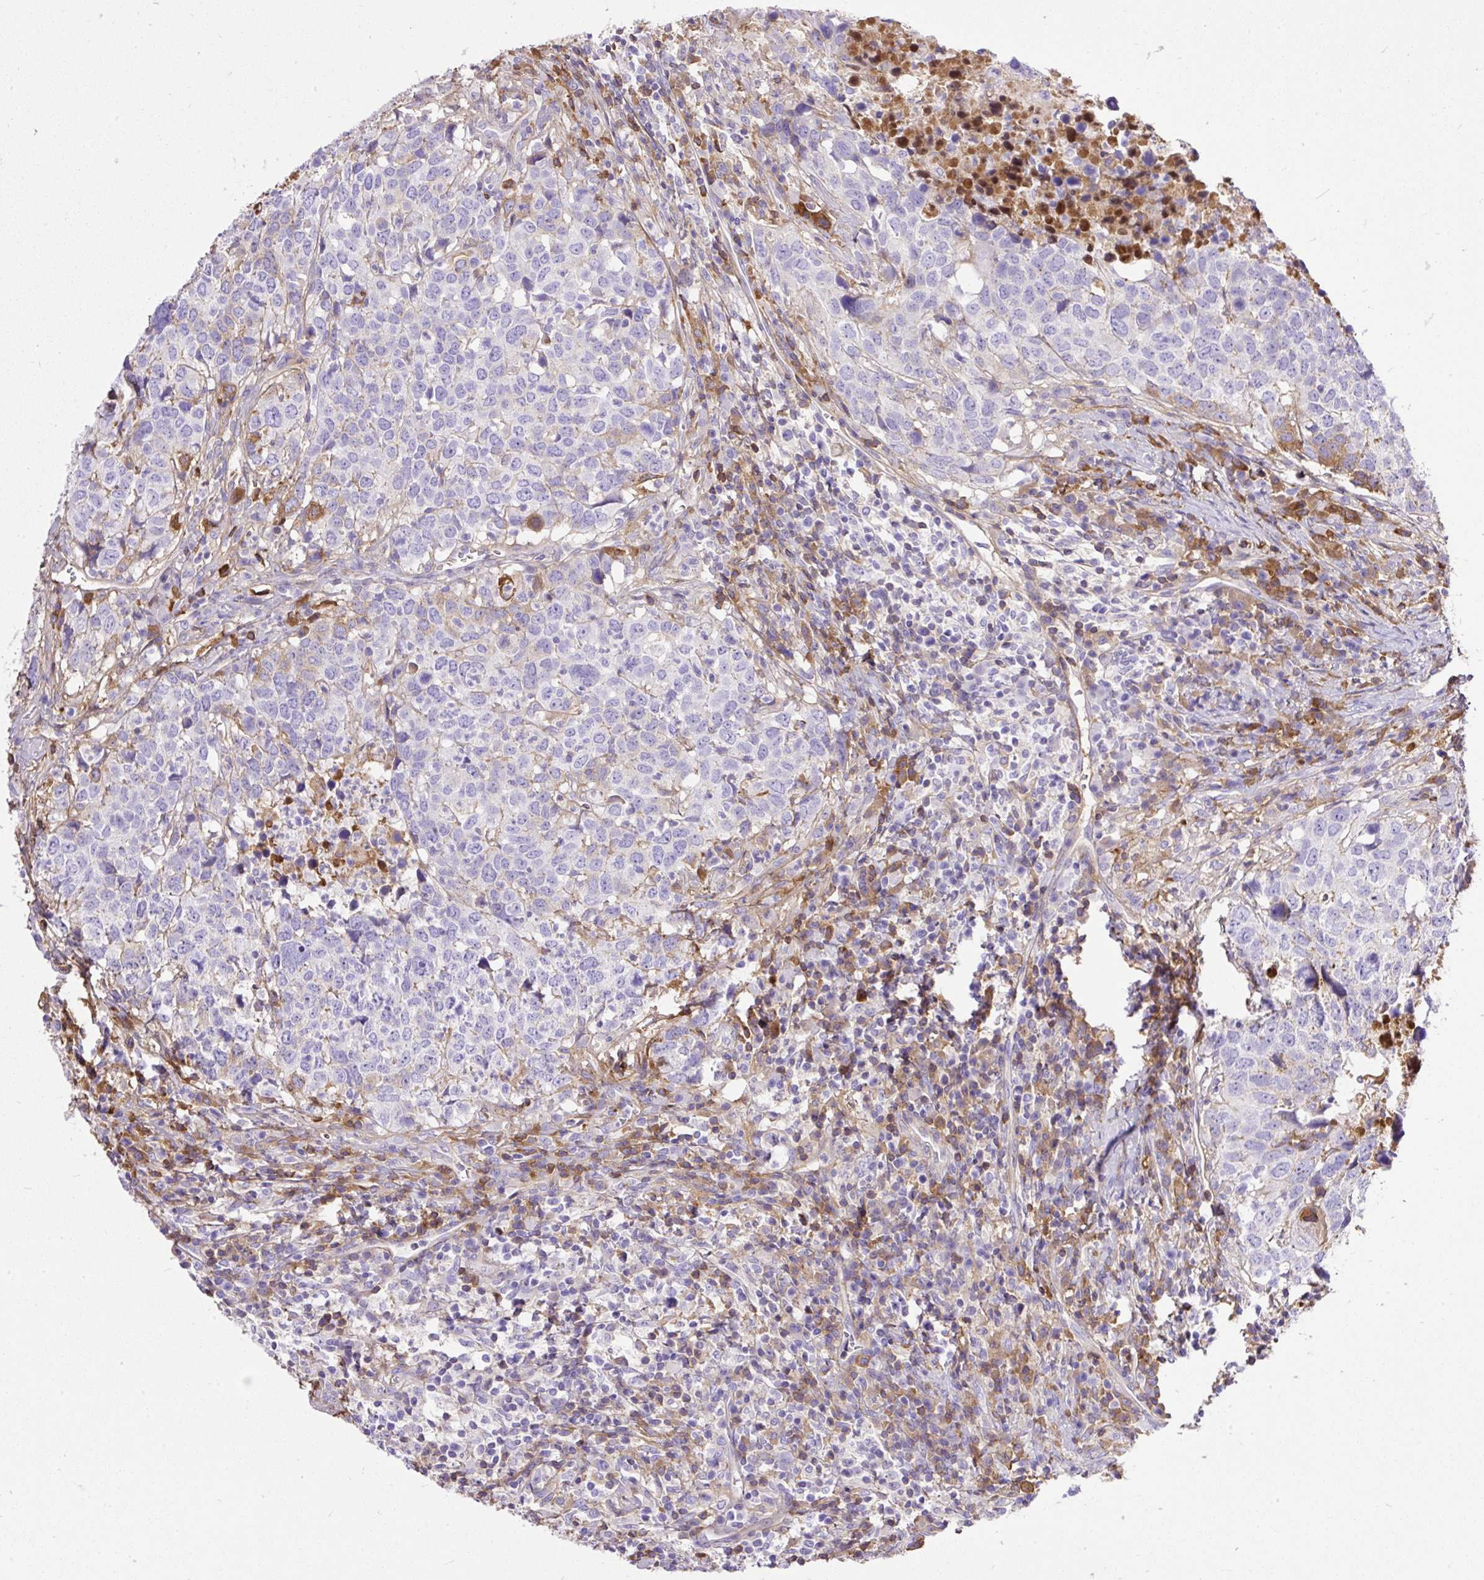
{"staining": {"intensity": "negative", "quantity": "none", "location": "none"}, "tissue": "head and neck cancer", "cell_type": "Tumor cells", "image_type": "cancer", "snomed": [{"axis": "morphology", "description": "Normal tissue, NOS"}, {"axis": "morphology", "description": "Squamous cell carcinoma, NOS"}, {"axis": "topography", "description": "Skeletal muscle"}, {"axis": "topography", "description": "Vascular tissue"}, {"axis": "topography", "description": "Peripheral nerve tissue"}, {"axis": "topography", "description": "Head-Neck"}], "caption": "This is an immunohistochemistry micrograph of human head and neck cancer (squamous cell carcinoma). There is no staining in tumor cells.", "gene": "CLEC3B", "patient": {"sex": "male", "age": 66}}